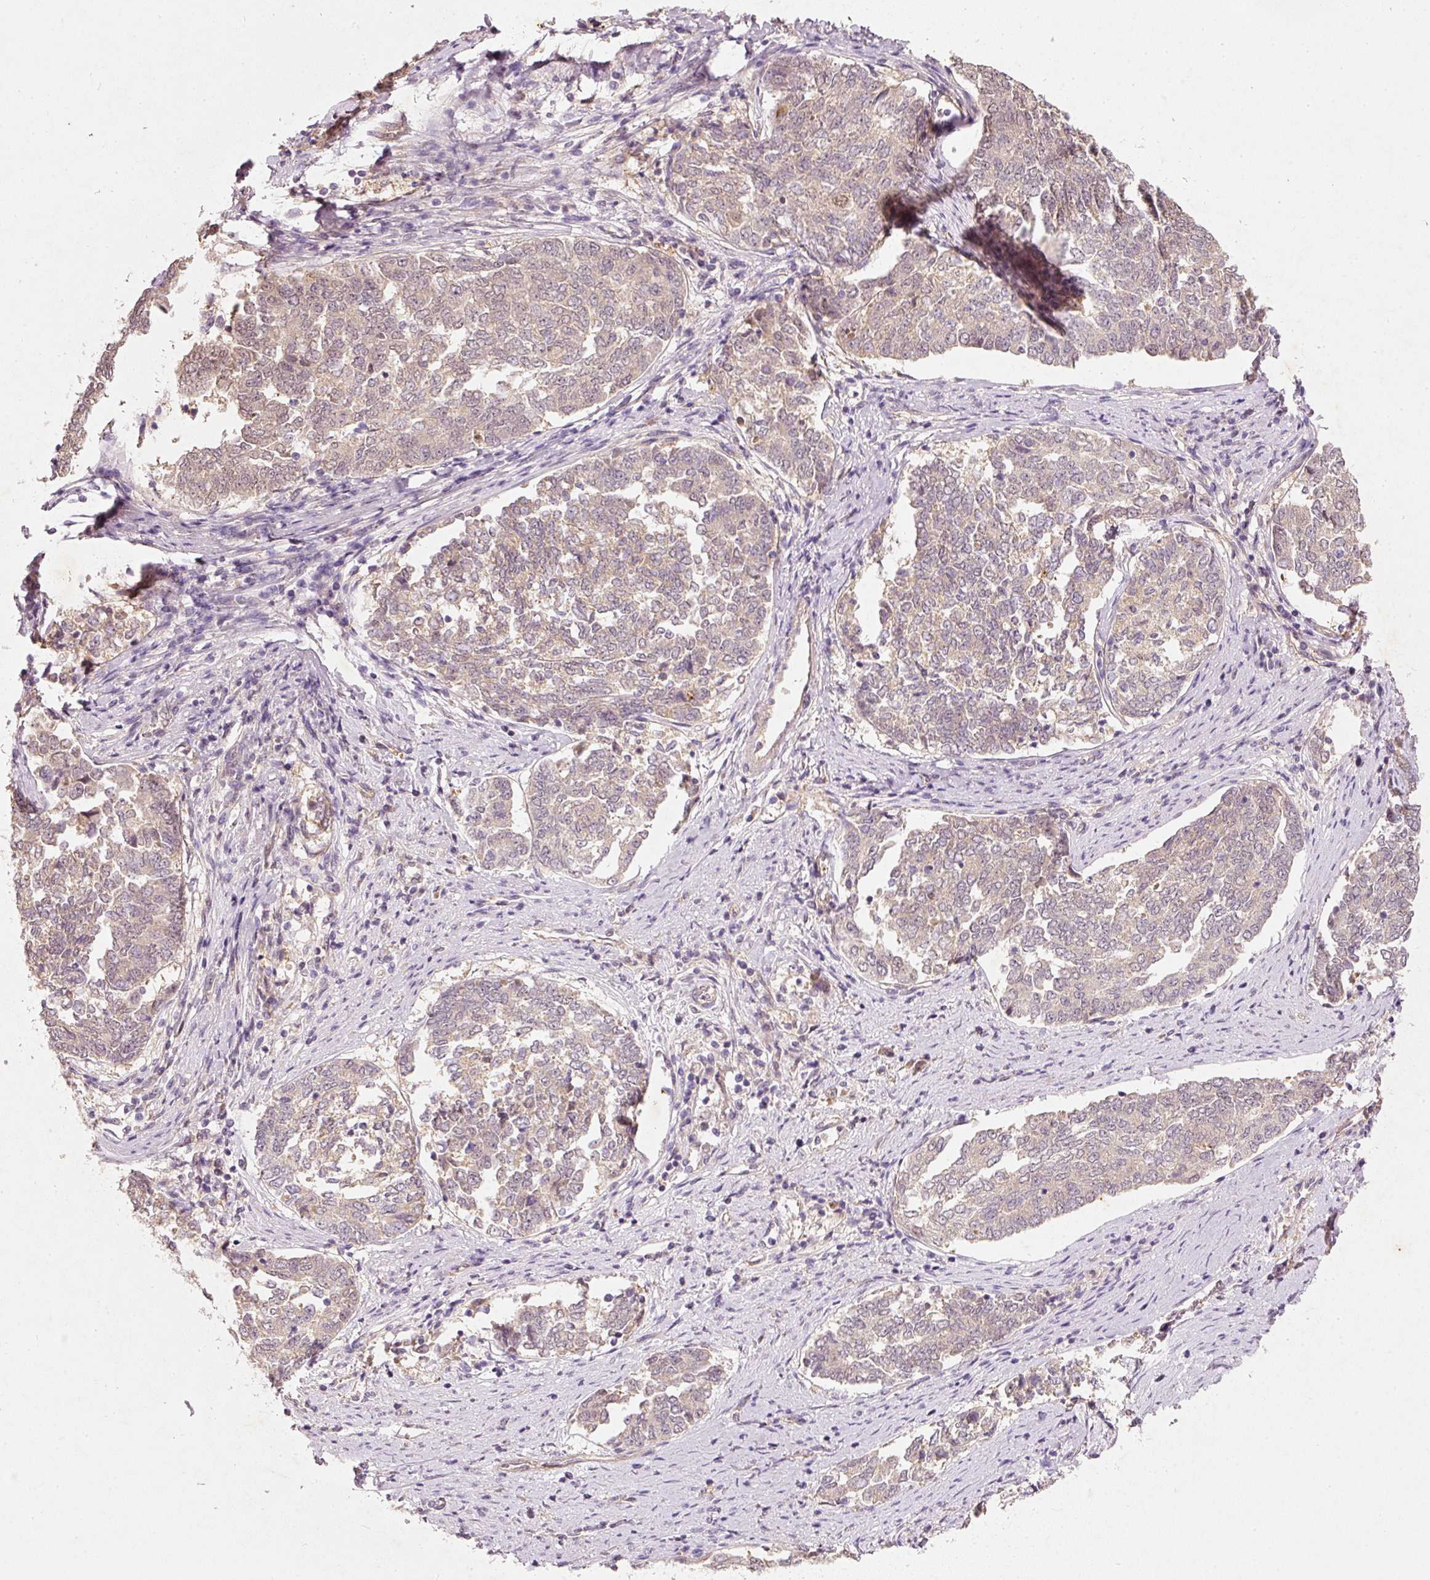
{"staining": {"intensity": "weak", "quantity": ">75%", "location": "cytoplasmic/membranous"}, "tissue": "endometrial cancer", "cell_type": "Tumor cells", "image_type": "cancer", "snomed": [{"axis": "morphology", "description": "Adenocarcinoma, NOS"}, {"axis": "topography", "description": "Endometrium"}], "caption": "A brown stain labels weak cytoplasmic/membranous positivity of a protein in human endometrial cancer tumor cells.", "gene": "RGL2", "patient": {"sex": "female", "age": 80}}